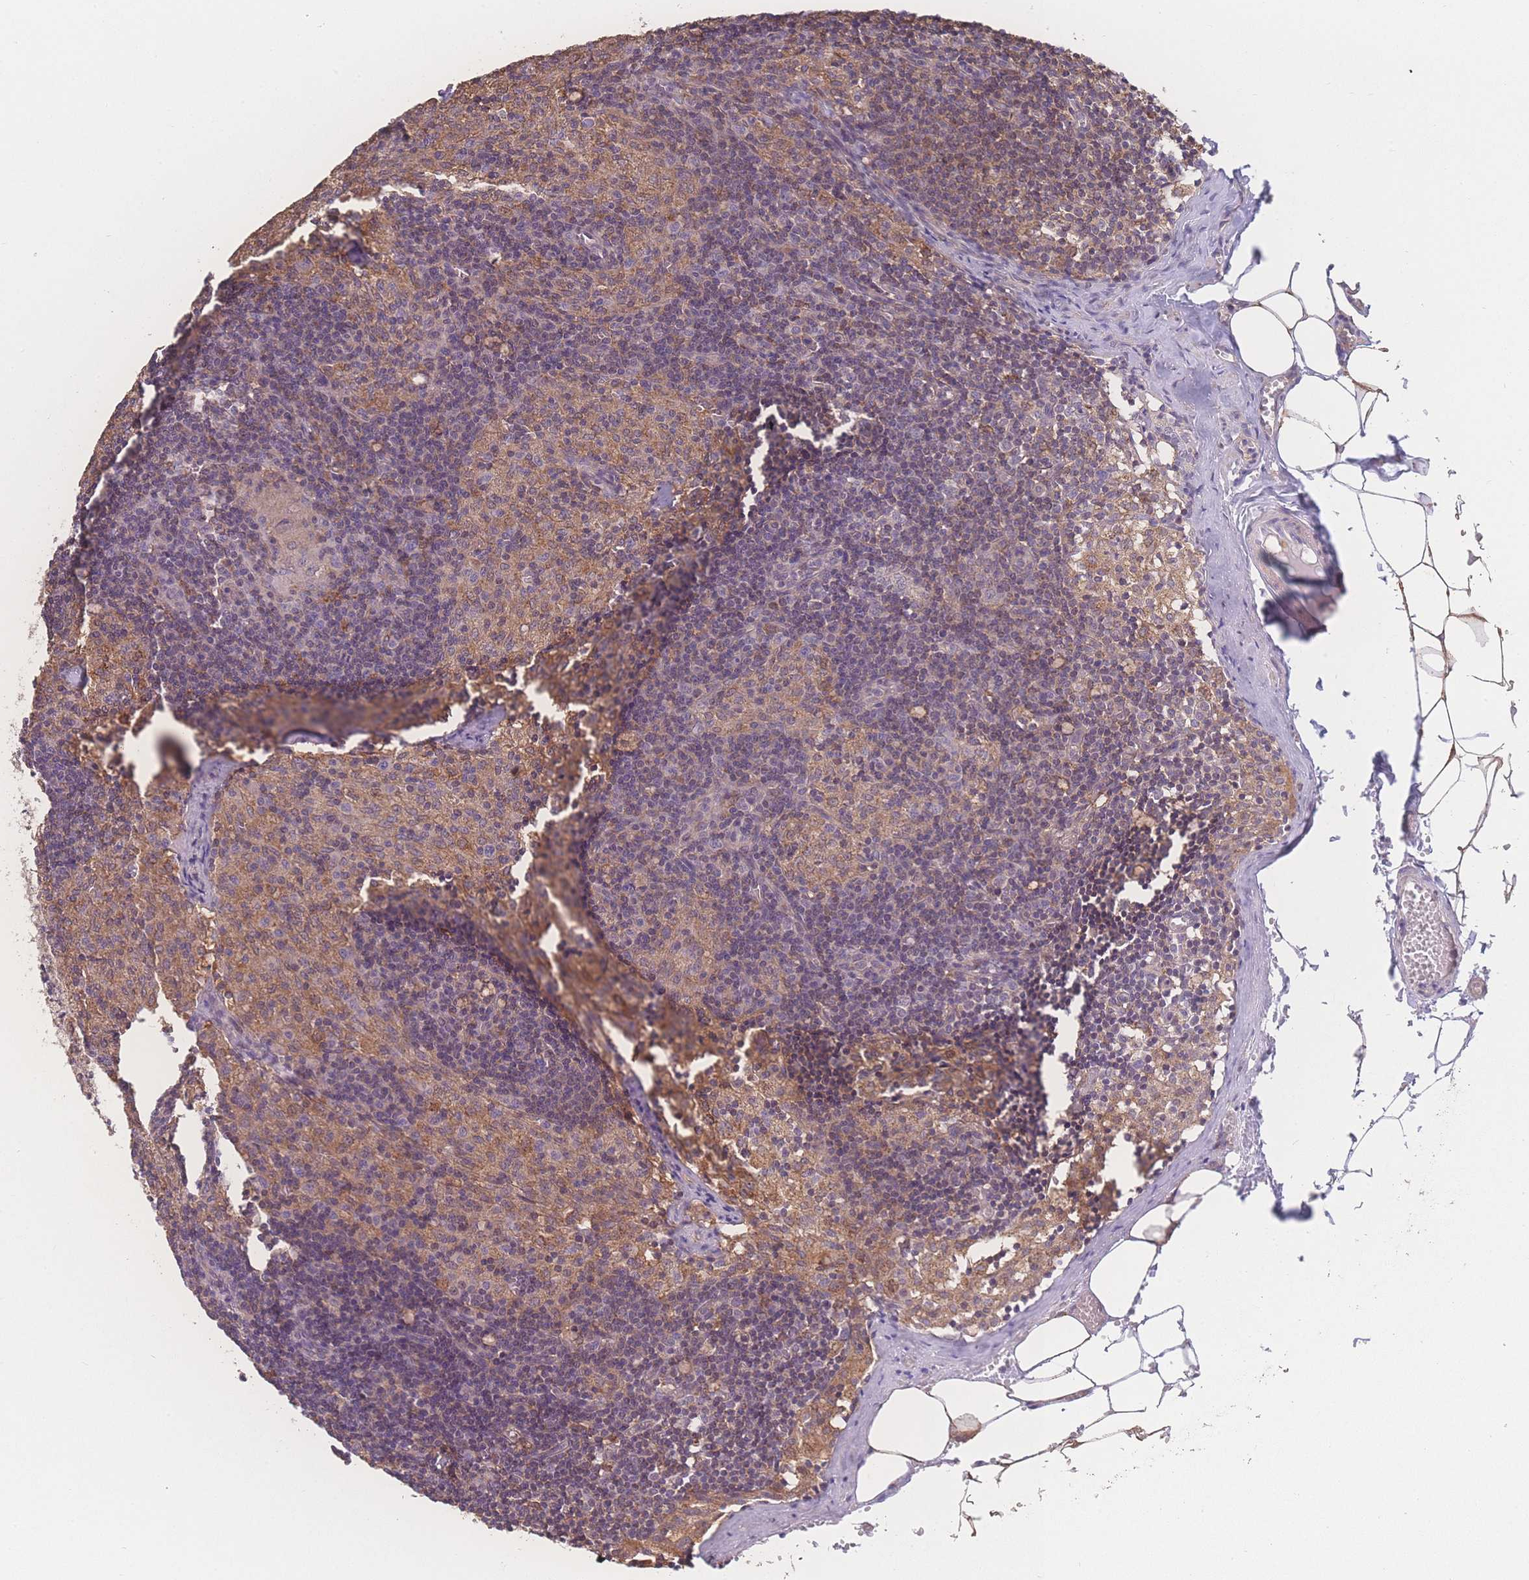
{"staining": {"intensity": "negative", "quantity": "none", "location": "none"}, "tissue": "lymph node", "cell_type": "Germinal center cells", "image_type": "normal", "snomed": [{"axis": "morphology", "description": "Normal tissue, NOS"}, {"axis": "topography", "description": "Lymph node"}], "caption": "Histopathology image shows no protein expression in germinal center cells of benign lymph node.", "gene": "GIPR", "patient": {"sex": "female", "age": 42}}